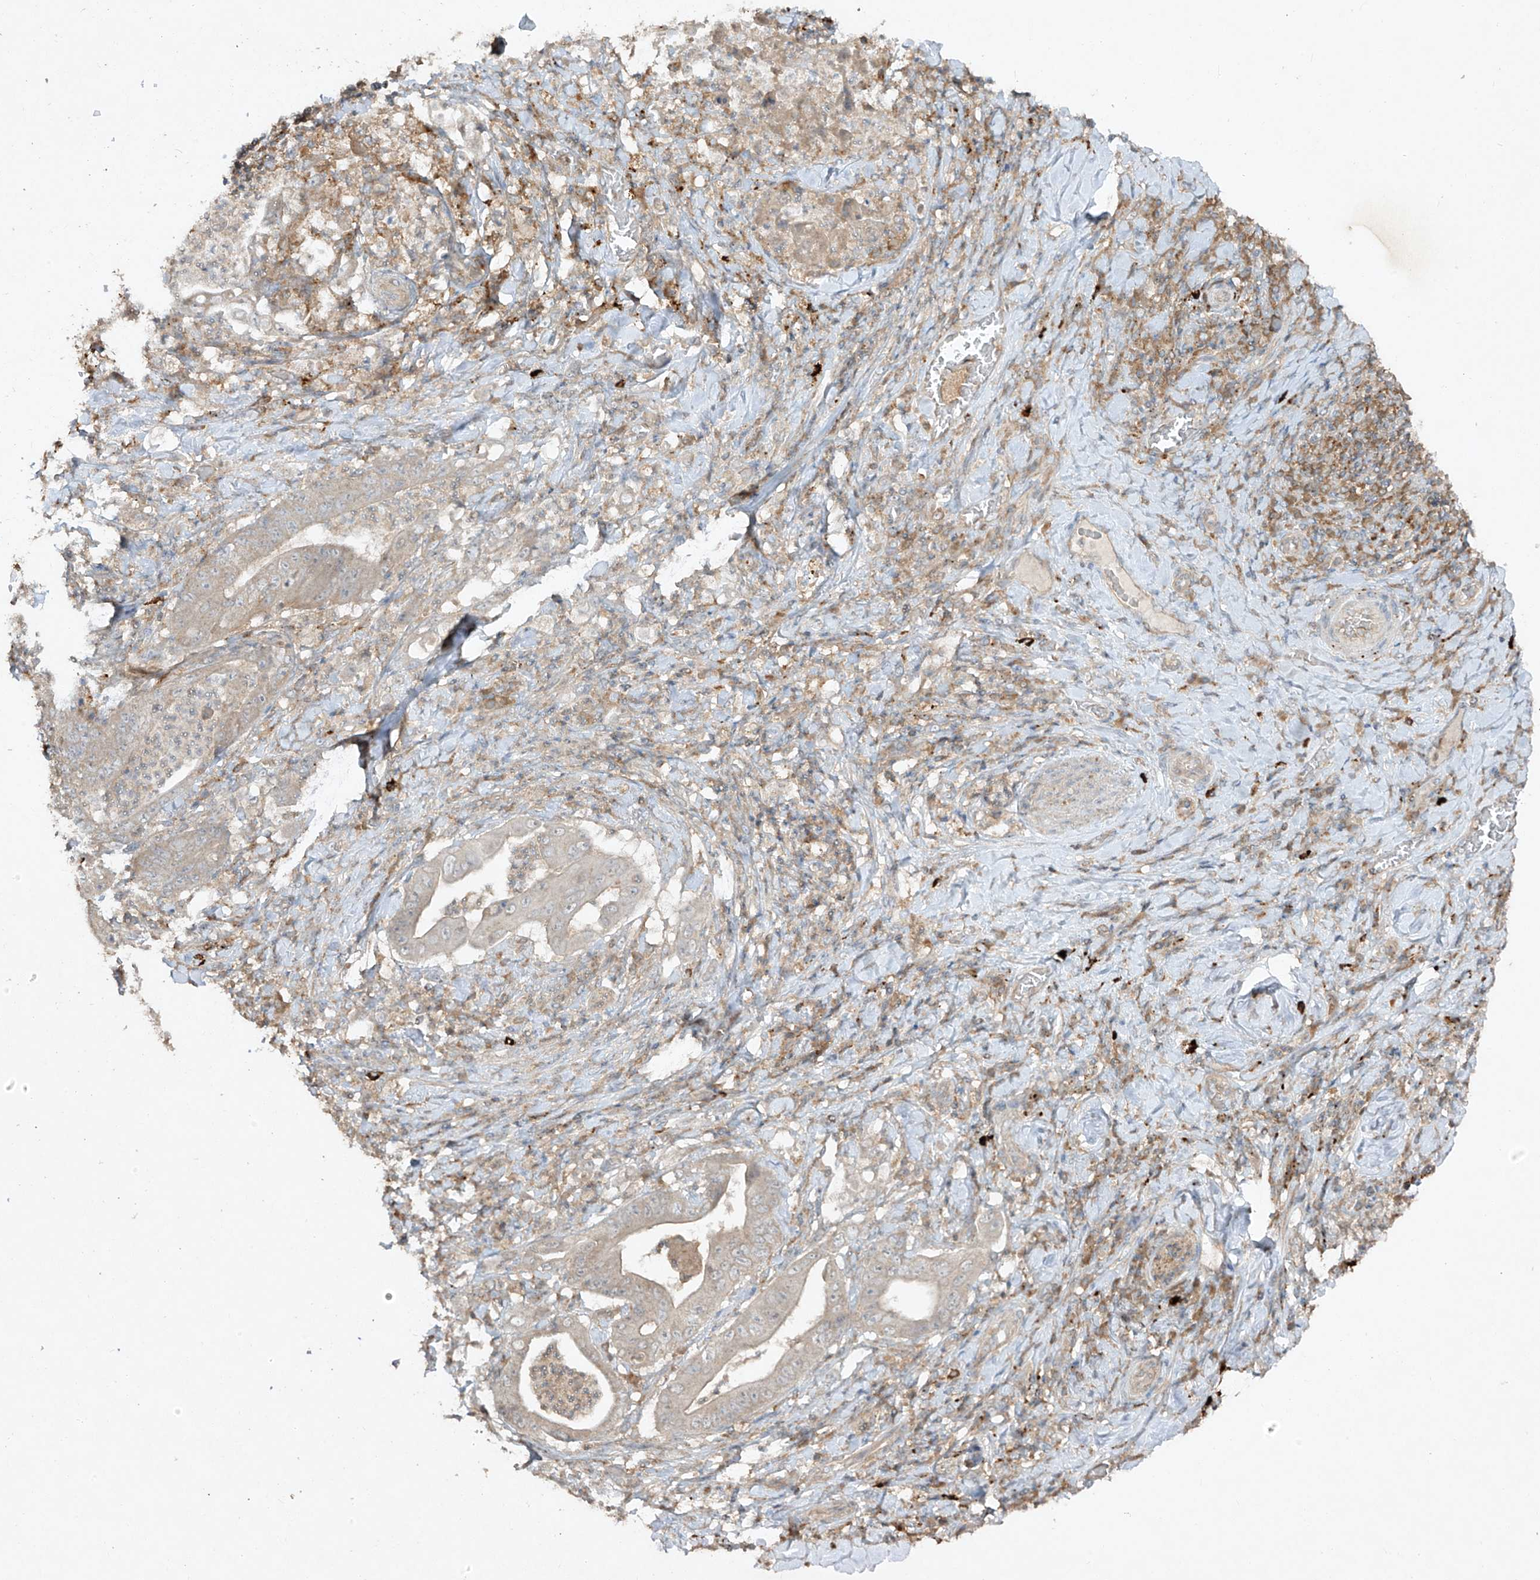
{"staining": {"intensity": "weak", "quantity": "25%-75%", "location": "cytoplasmic/membranous"}, "tissue": "stomach cancer", "cell_type": "Tumor cells", "image_type": "cancer", "snomed": [{"axis": "morphology", "description": "Adenocarcinoma, NOS"}, {"axis": "topography", "description": "Stomach"}], "caption": "The image shows staining of stomach cancer, revealing weak cytoplasmic/membranous protein expression (brown color) within tumor cells. The staining was performed using DAB (3,3'-diaminobenzidine), with brown indicating positive protein expression. Nuclei are stained blue with hematoxylin.", "gene": "LDAH", "patient": {"sex": "female", "age": 73}}